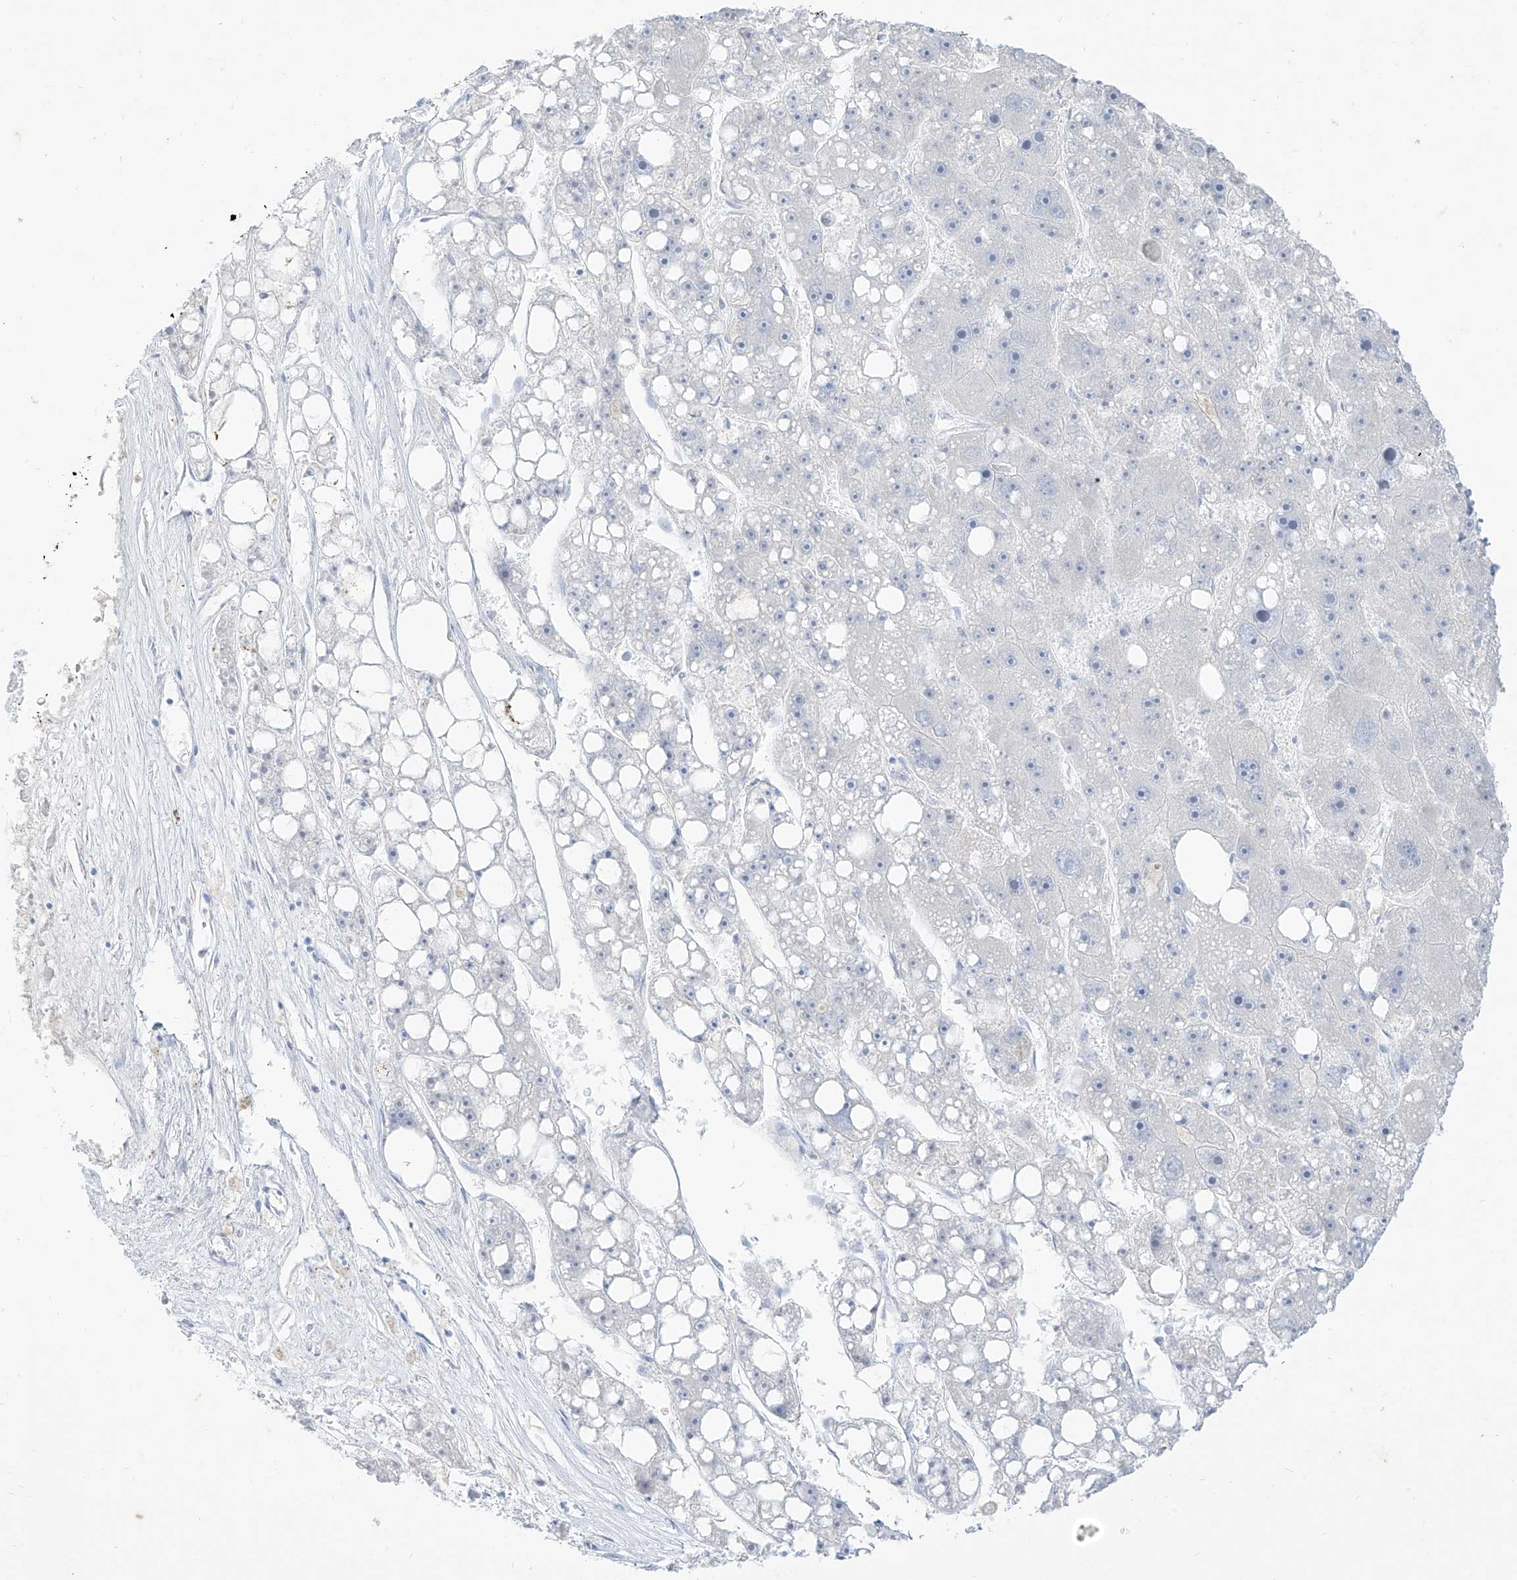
{"staining": {"intensity": "negative", "quantity": "none", "location": "none"}, "tissue": "liver cancer", "cell_type": "Tumor cells", "image_type": "cancer", "snomed": [{"axis": "morphology", "description": "Carcinoma, Hepatocellular, NOS"}, {"axis": "topography", "description": "Liver"}], "caption": "A histopathology image of human hepatocellular carcinoma (liver) is negative for staining in tumor cells.", "gene": "TGM4", "patient": {"sex": "female", "age": 61}}